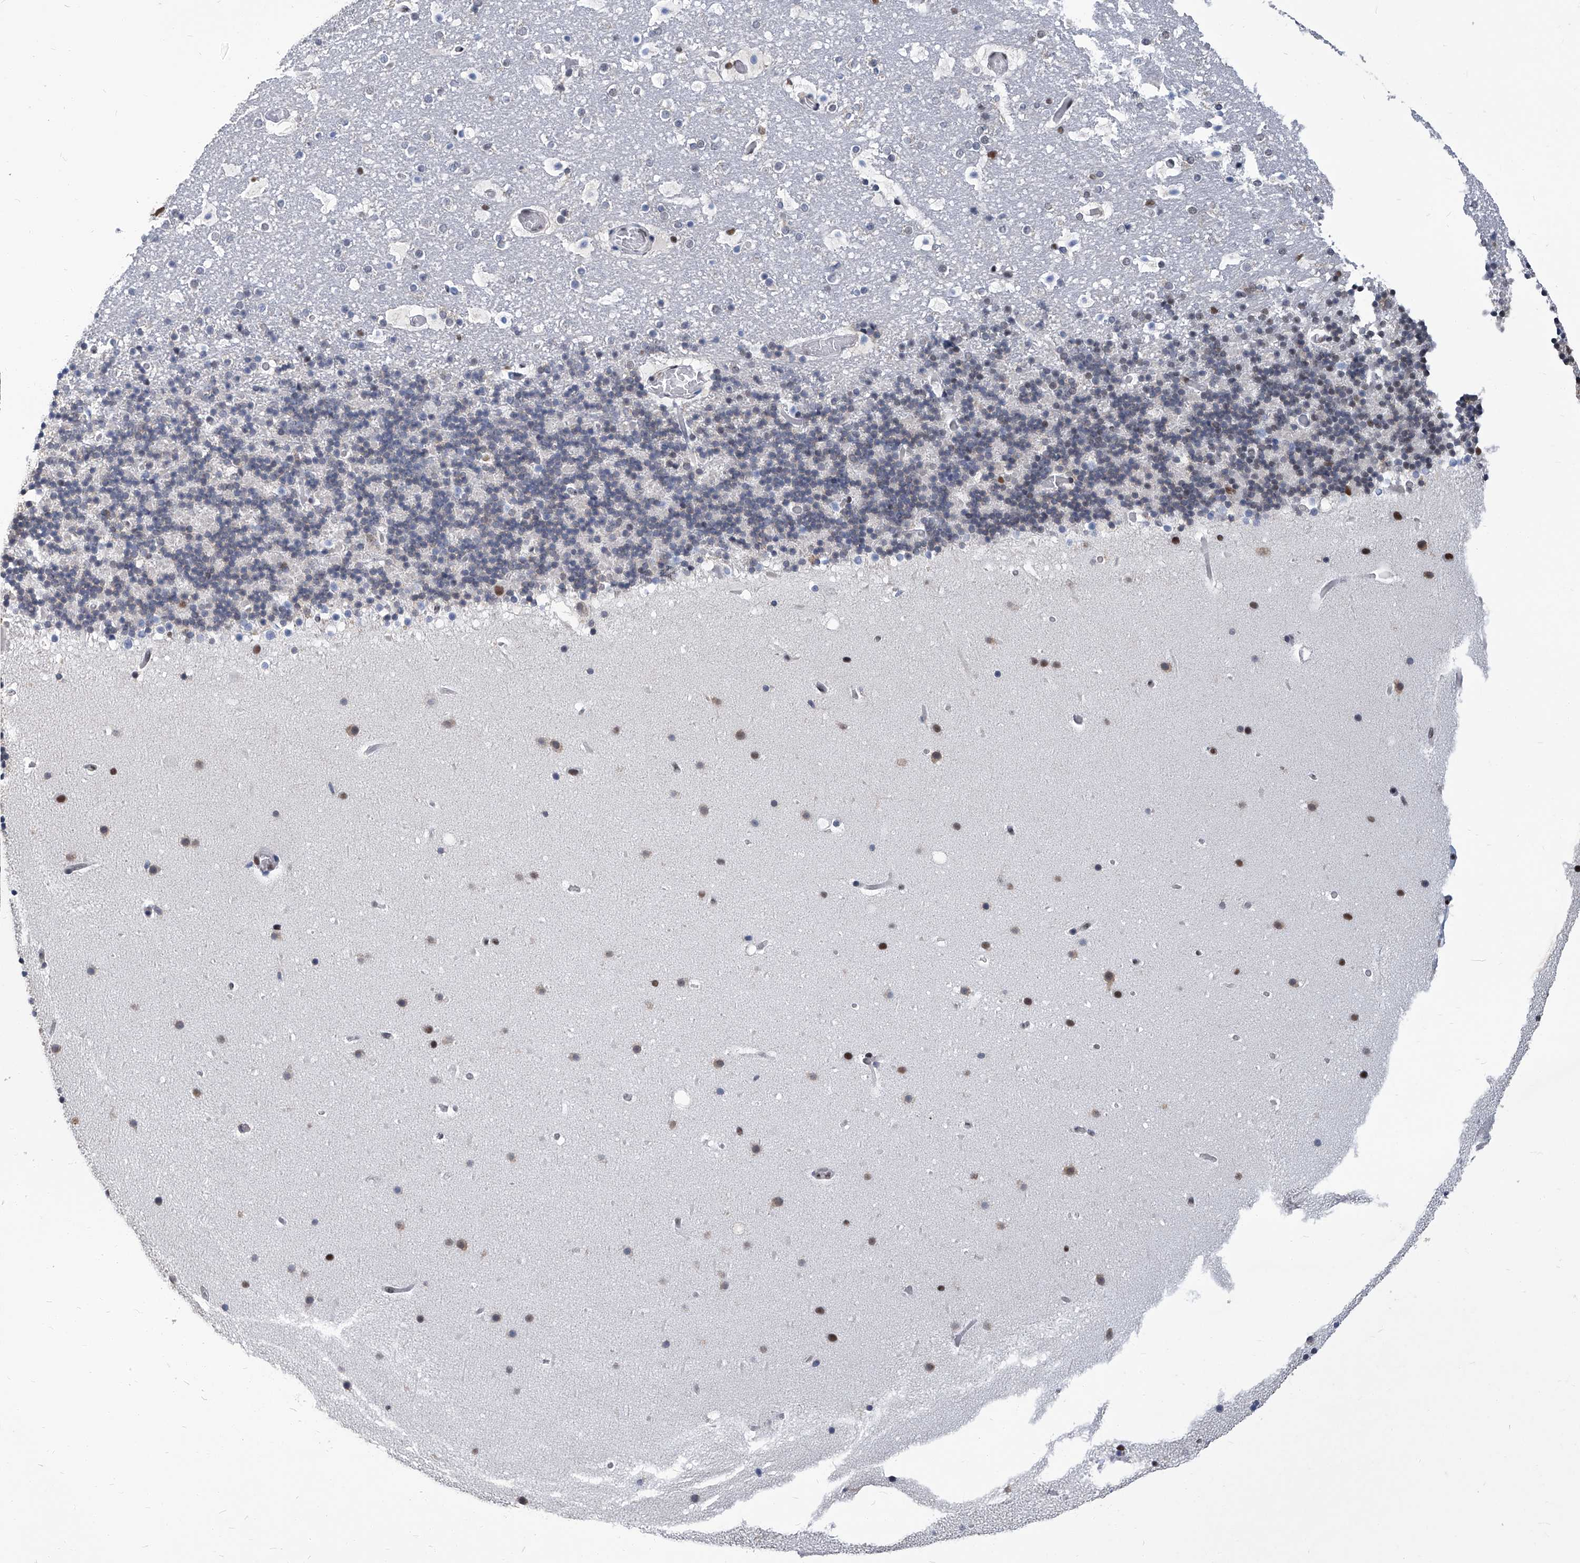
{"staining": {"intensity": "negative", "quantity": "none", "location": "none"}, "tissue": "cerebellum", "cell_type": "Cells in granular layer", "image_type": "normal", "snomed": [{"axis": "morphology", "description": "Normal tissue, NOS"}, {"axis": "topography", "description": "Cerebellum"}], "caption": "Photomicrograph shows no protein expression in cells in granular layer of unremarkable cerebellum.", "gene": "PCNA", "patient": {"sex": "male", "age": 57}}